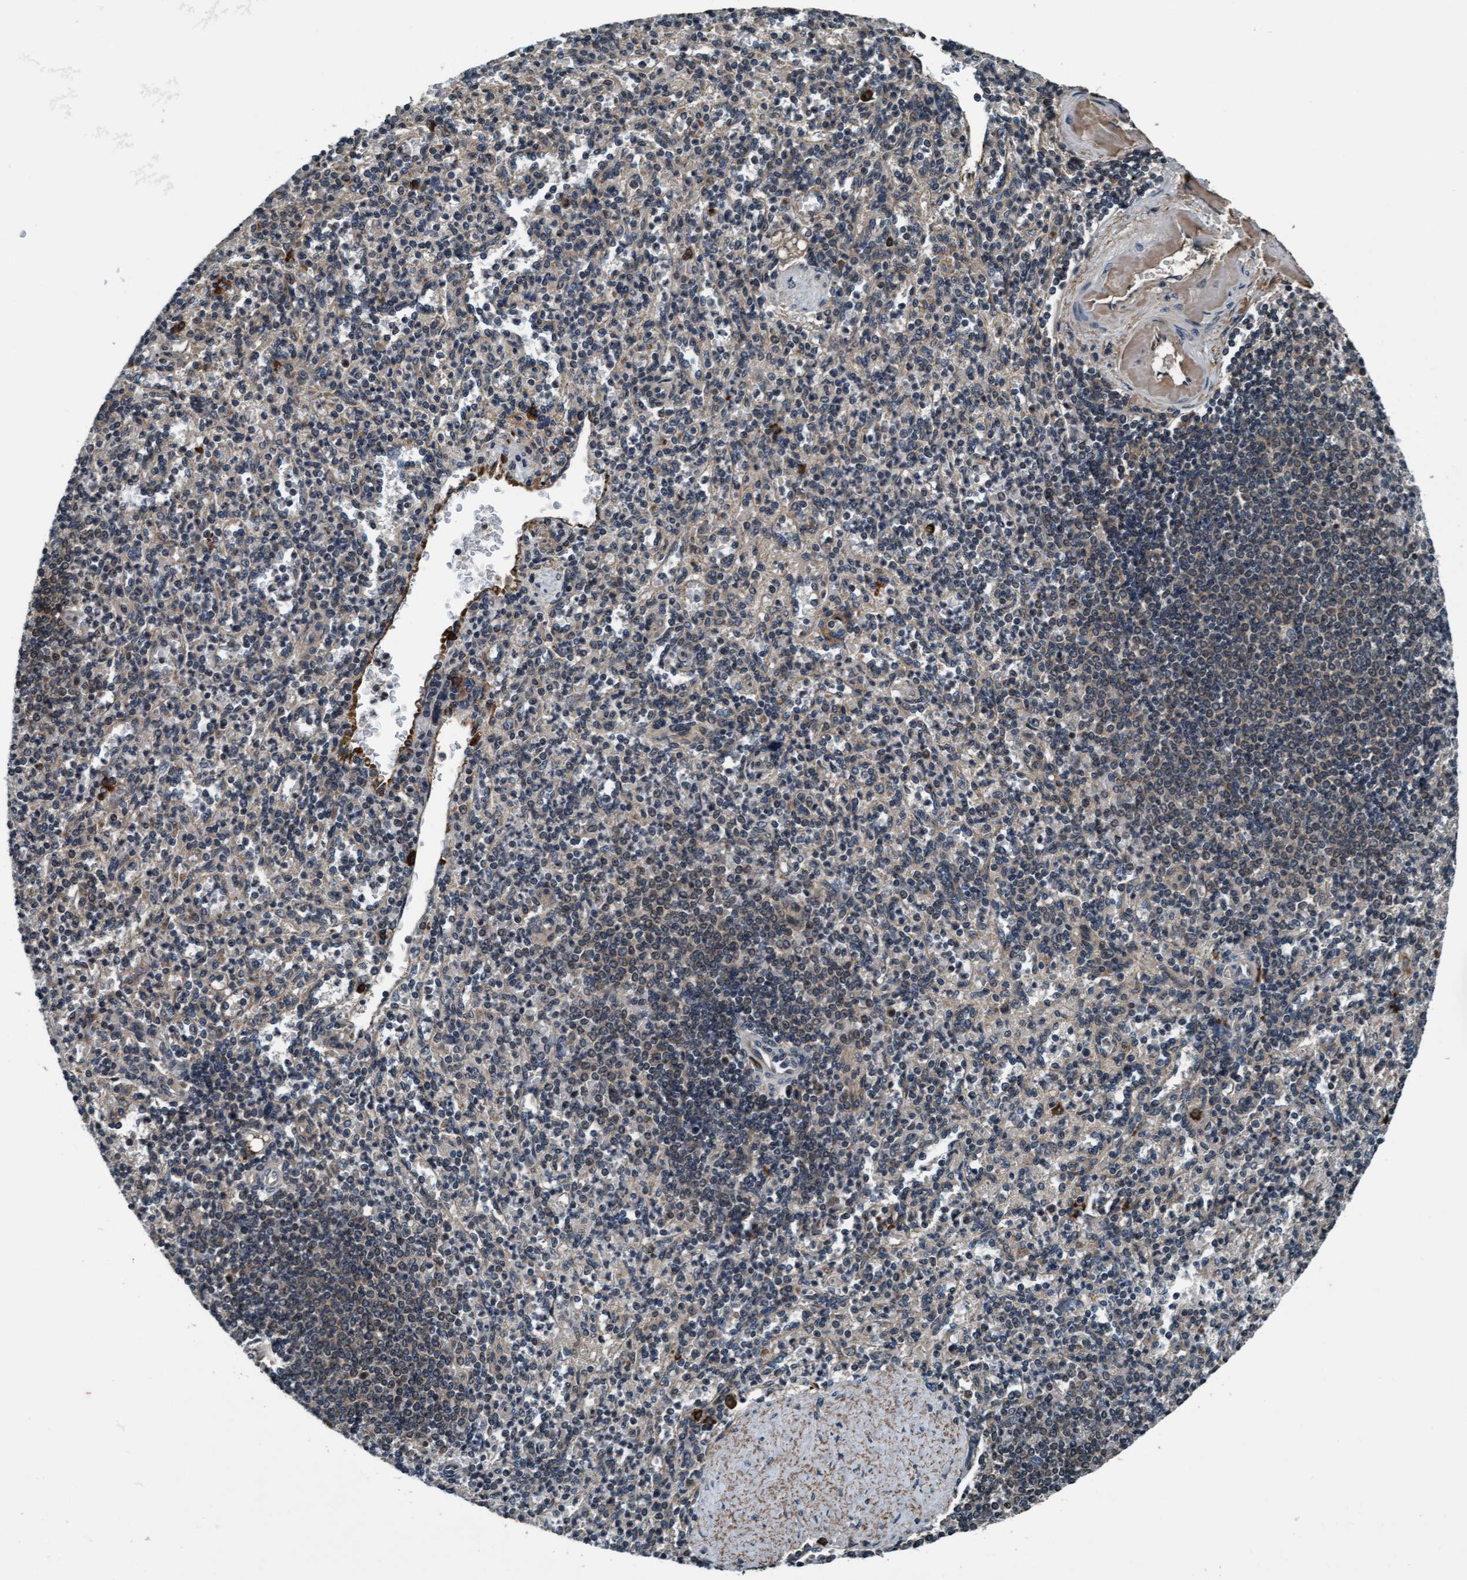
{"staining": {"intensity": "weak", "quantity": "25%-75%", "location": "cytoplasmic/membranous"}, "tissue": "spleen", "cell_type": "Cells in red pulp", "image_type": "normal", "snomed": [{"axis": "morphology", "description": "Normal tissue, NOS"}, {"axis": "topography", "description": "Spleen"}], "caption": "Spleen stained for a protein demonstrates weak cytoplasmic/membranous positivity in cells in red pulp. (IHC, brightfield microscopy, high magnification).", "gene": "WASF1", "patient": {"sex": "female", "age": 74}}